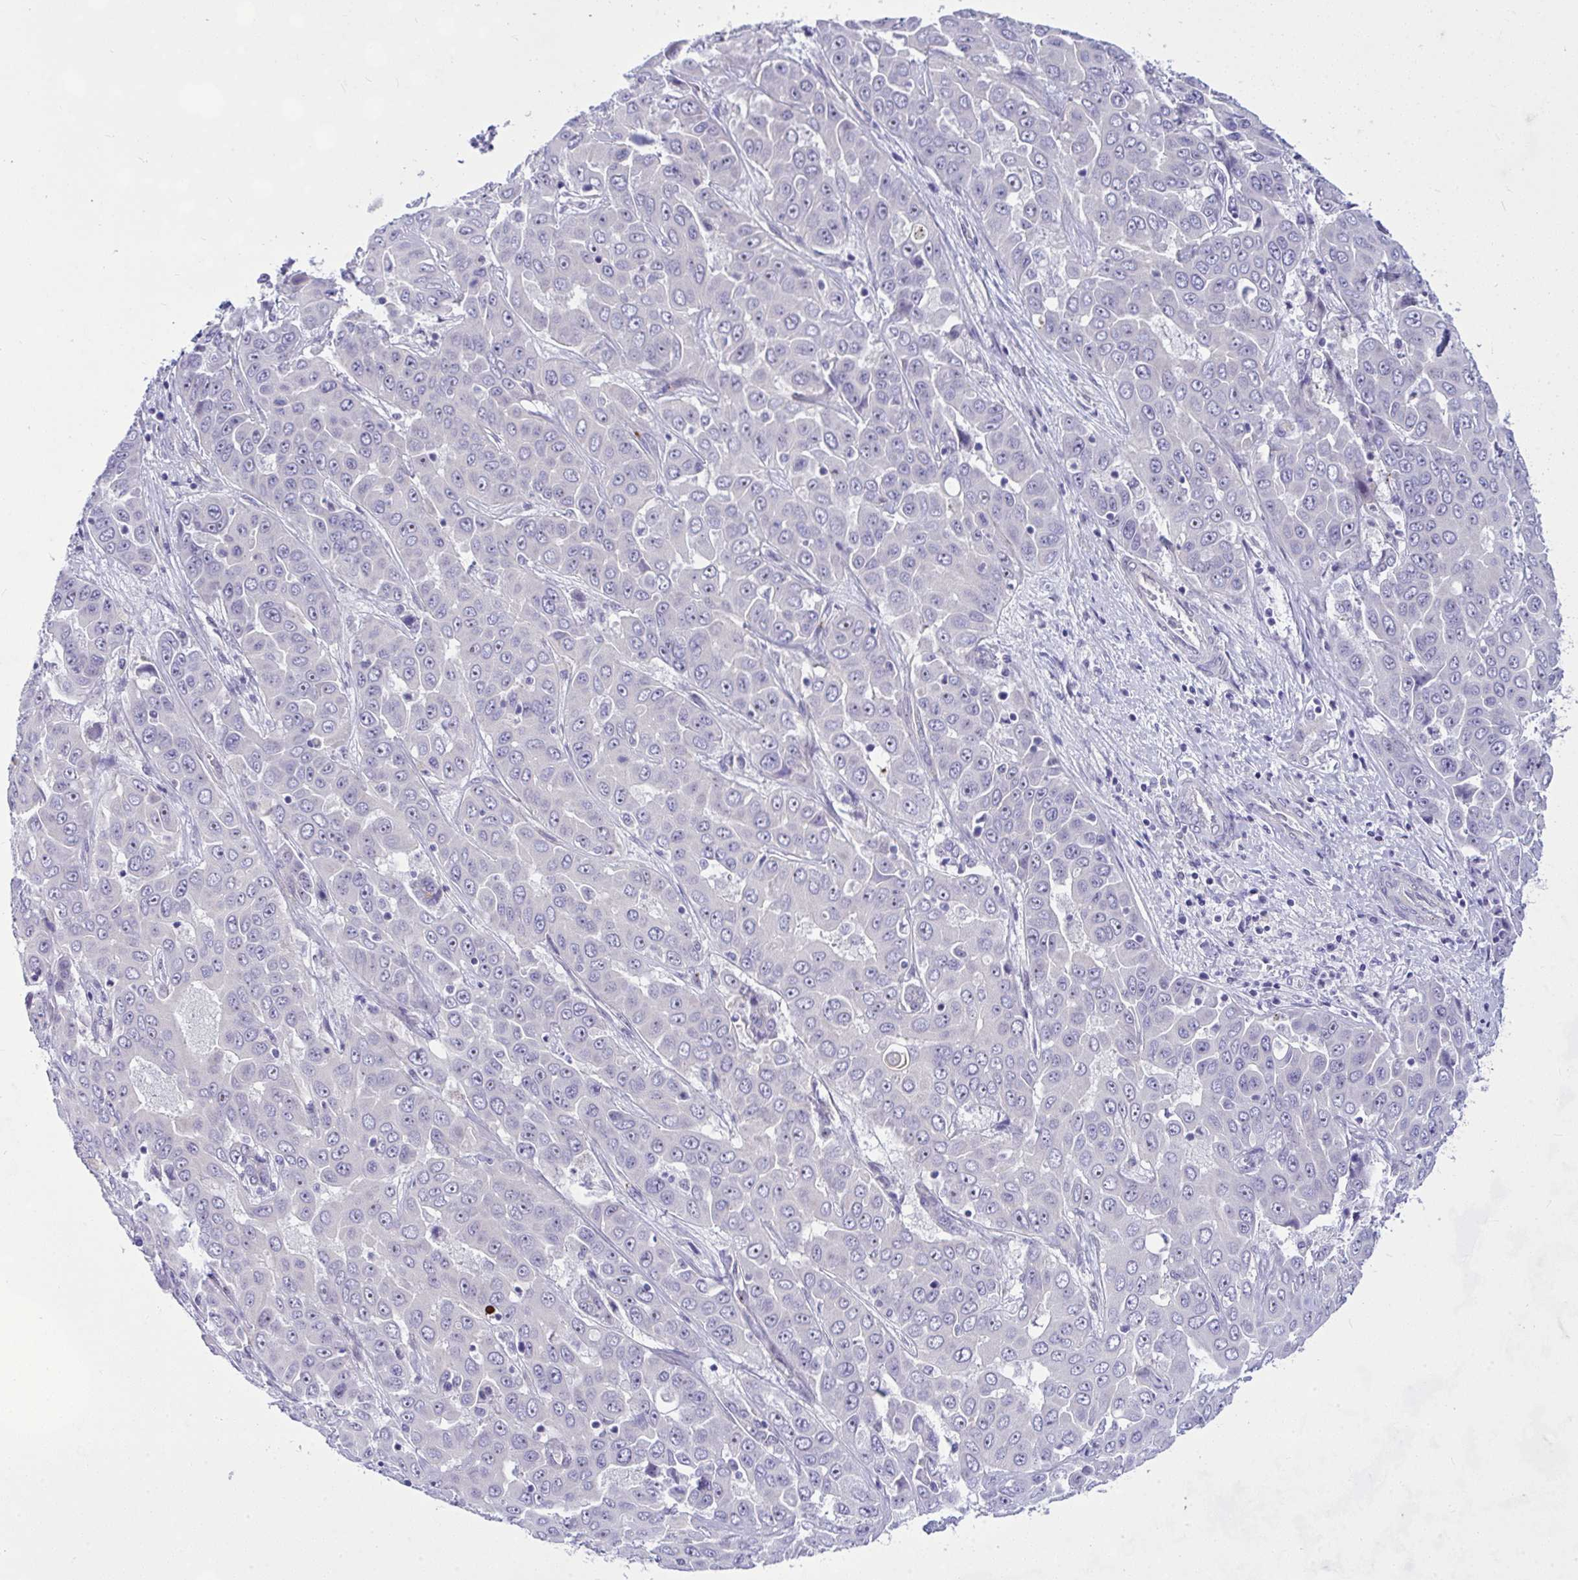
{"staining": {"intensity": "negative", "quantity": "none", "location": "none"}, "tissue": "liver cancer", "cell_type": "Tumor cells", "image_type": "cancer", "snomed": [{"axis": "morphology", "description": "Cholangiocarcinoma"}, {"axis": "topography", "description": "Liver"}], "caption": "The histopathology image displays no significant expression in tumor cells of cholangiocarcinoma (liver).", "gene": "NFXL1", "patient": {"sex": "female", "age": 52}}